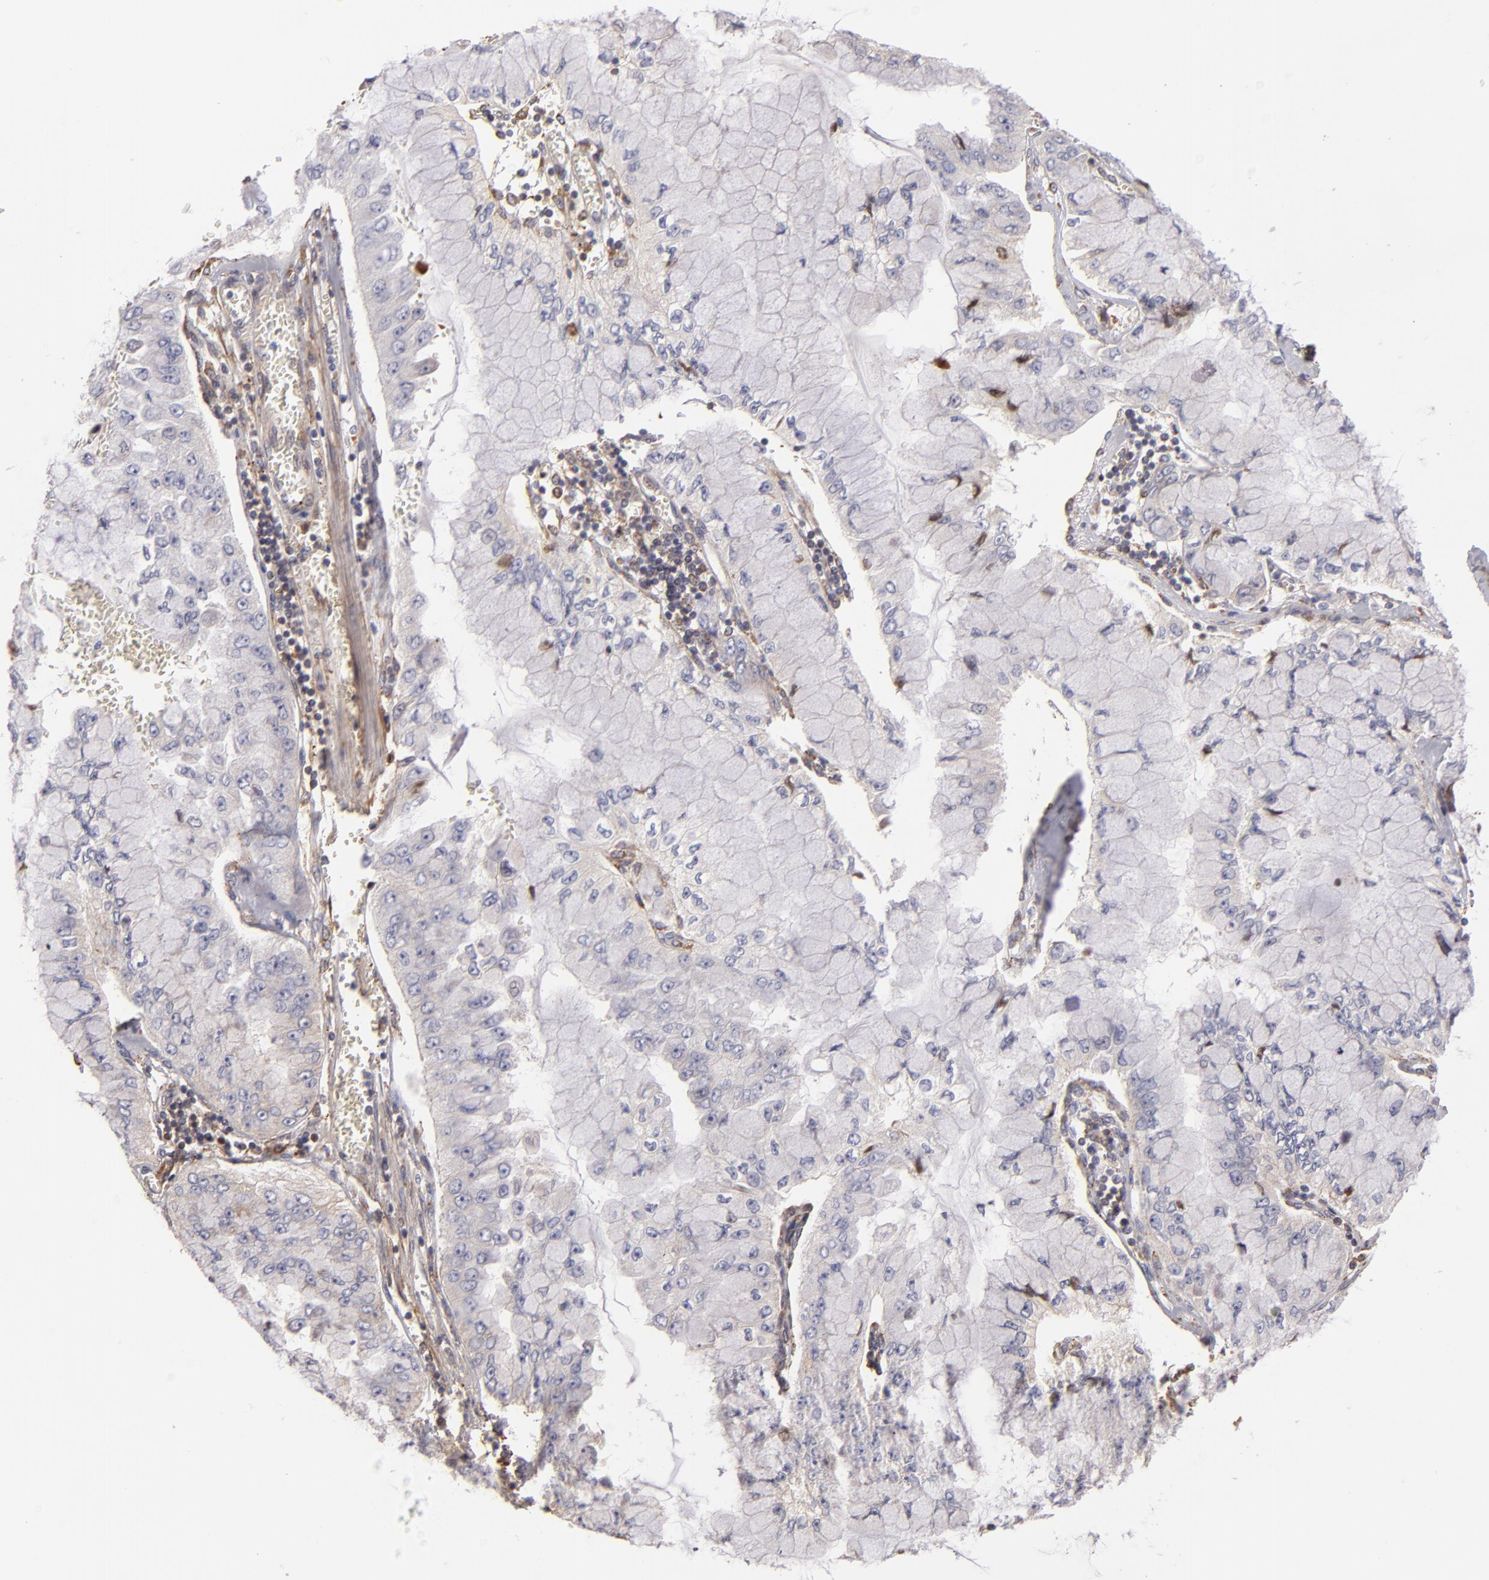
{"staining": {"intensity": "weak", "quantity": "<25%", "location": "cytoplasmic/membranous"}, "tissue": "liver cancer", "cell_type": "Tumor cells", "image_type": "cancer", "snomed": [{"axis": "morphology", "description": "Cholangiocarcinoma"}, {"axis": "topography", "description": "Liver"}], "caption": "Immunohistochemistry (IHC) image of neoplastic tissue: liver cancer stained with DAB (3,3'-diaminobenzidine) shows no significant protein expression in tumor cells.", "gene": "CFB", "patient": {"sex": "female", "age": 79}}